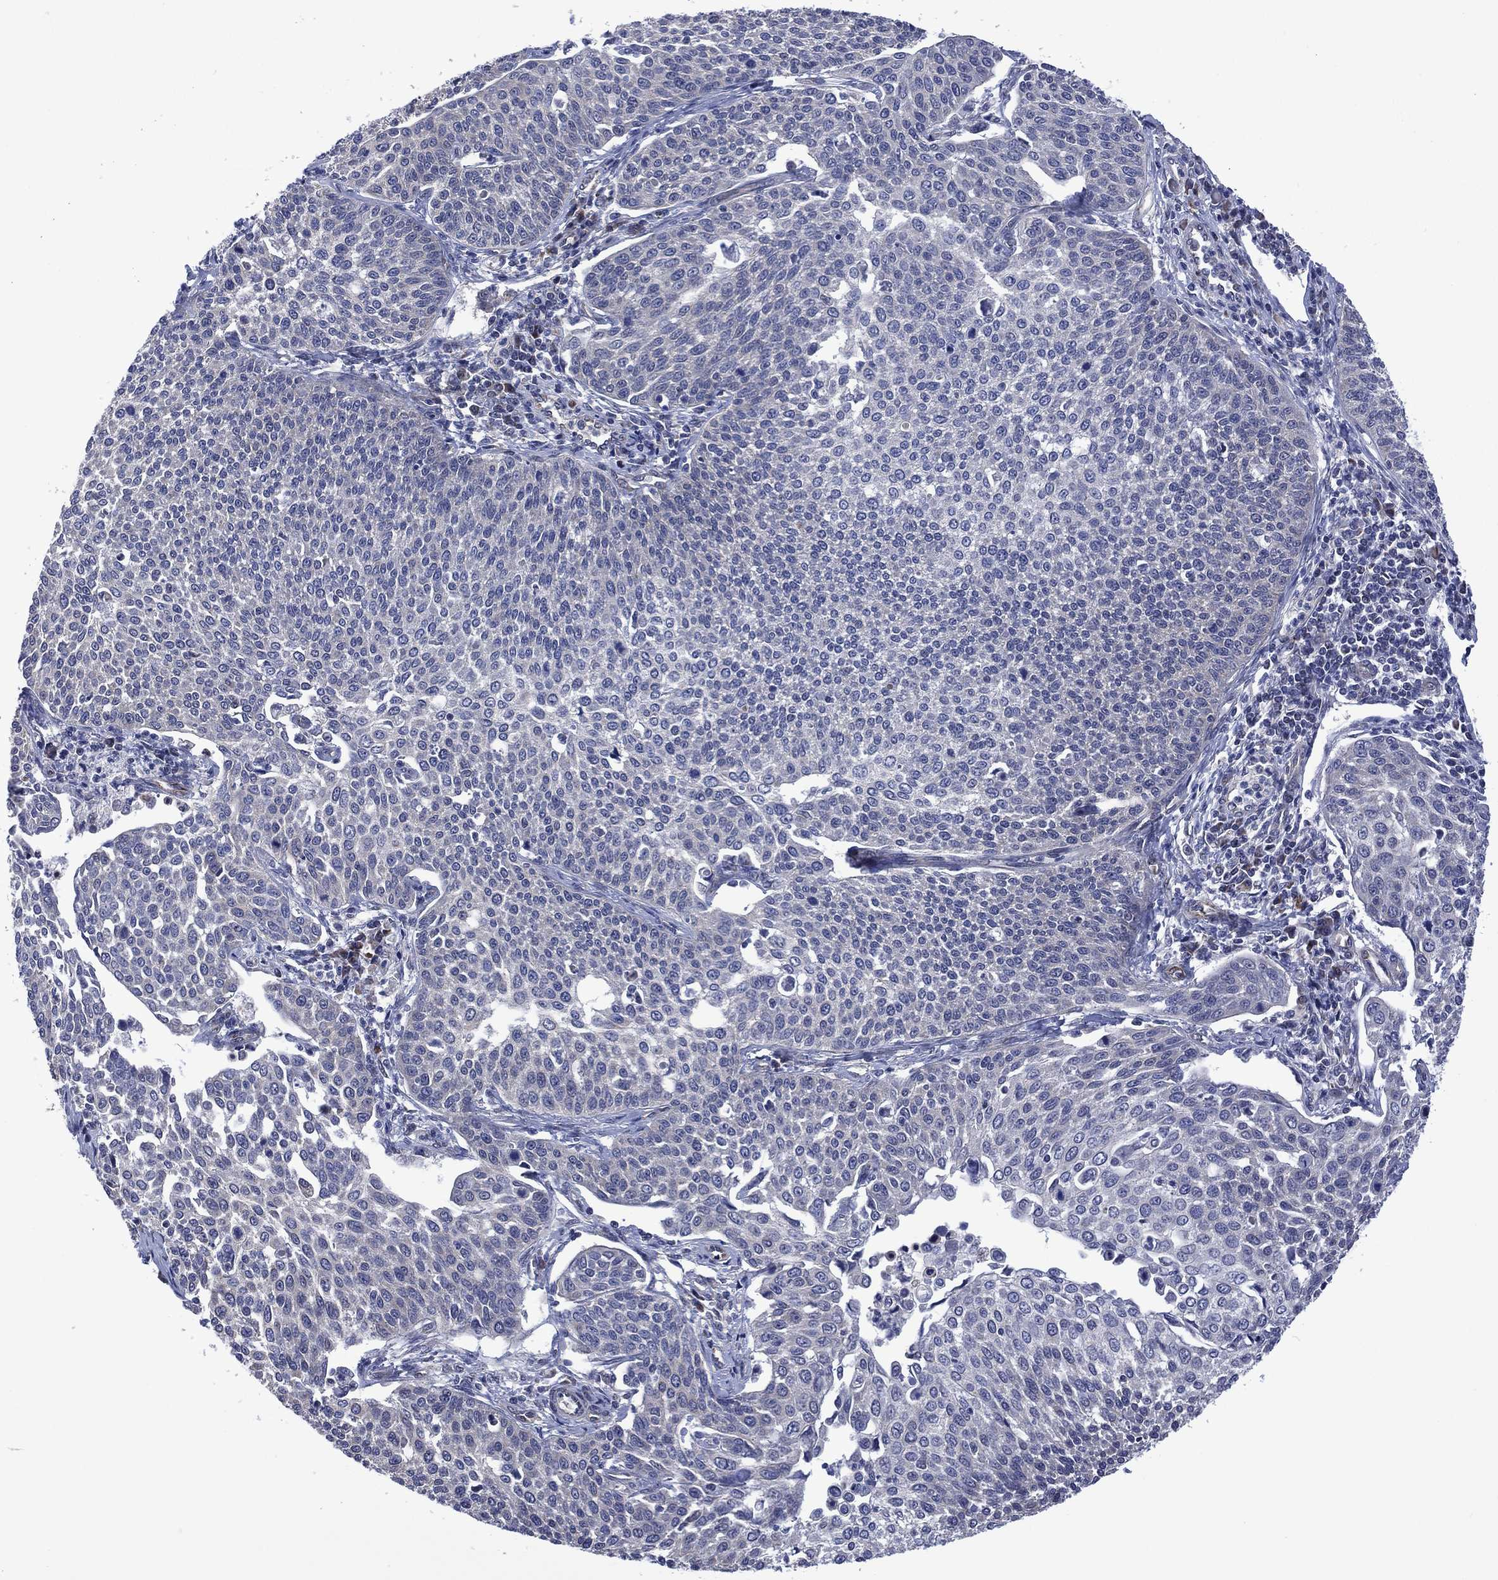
{"staining": {"intensity": "negative", "quantity": "none", "location": "none"}, "tissue": "cervical cancer", "cell_type": "Tumor cells", "image_type": "cancer", "snomed": [{"axis": "morphology", "description": "Squamous cell carcinoma, NOS"}, {"axis": "topography", "description": "Cervix"}], "caption": "Immunohistochemistry (IHC) micrograph of cervical squamous cell carcinoma stained for a protein (brown), which shows no staining in tumor cells.", "gene": "HTD2", "patient": {"sex": "female", "age": 34}}